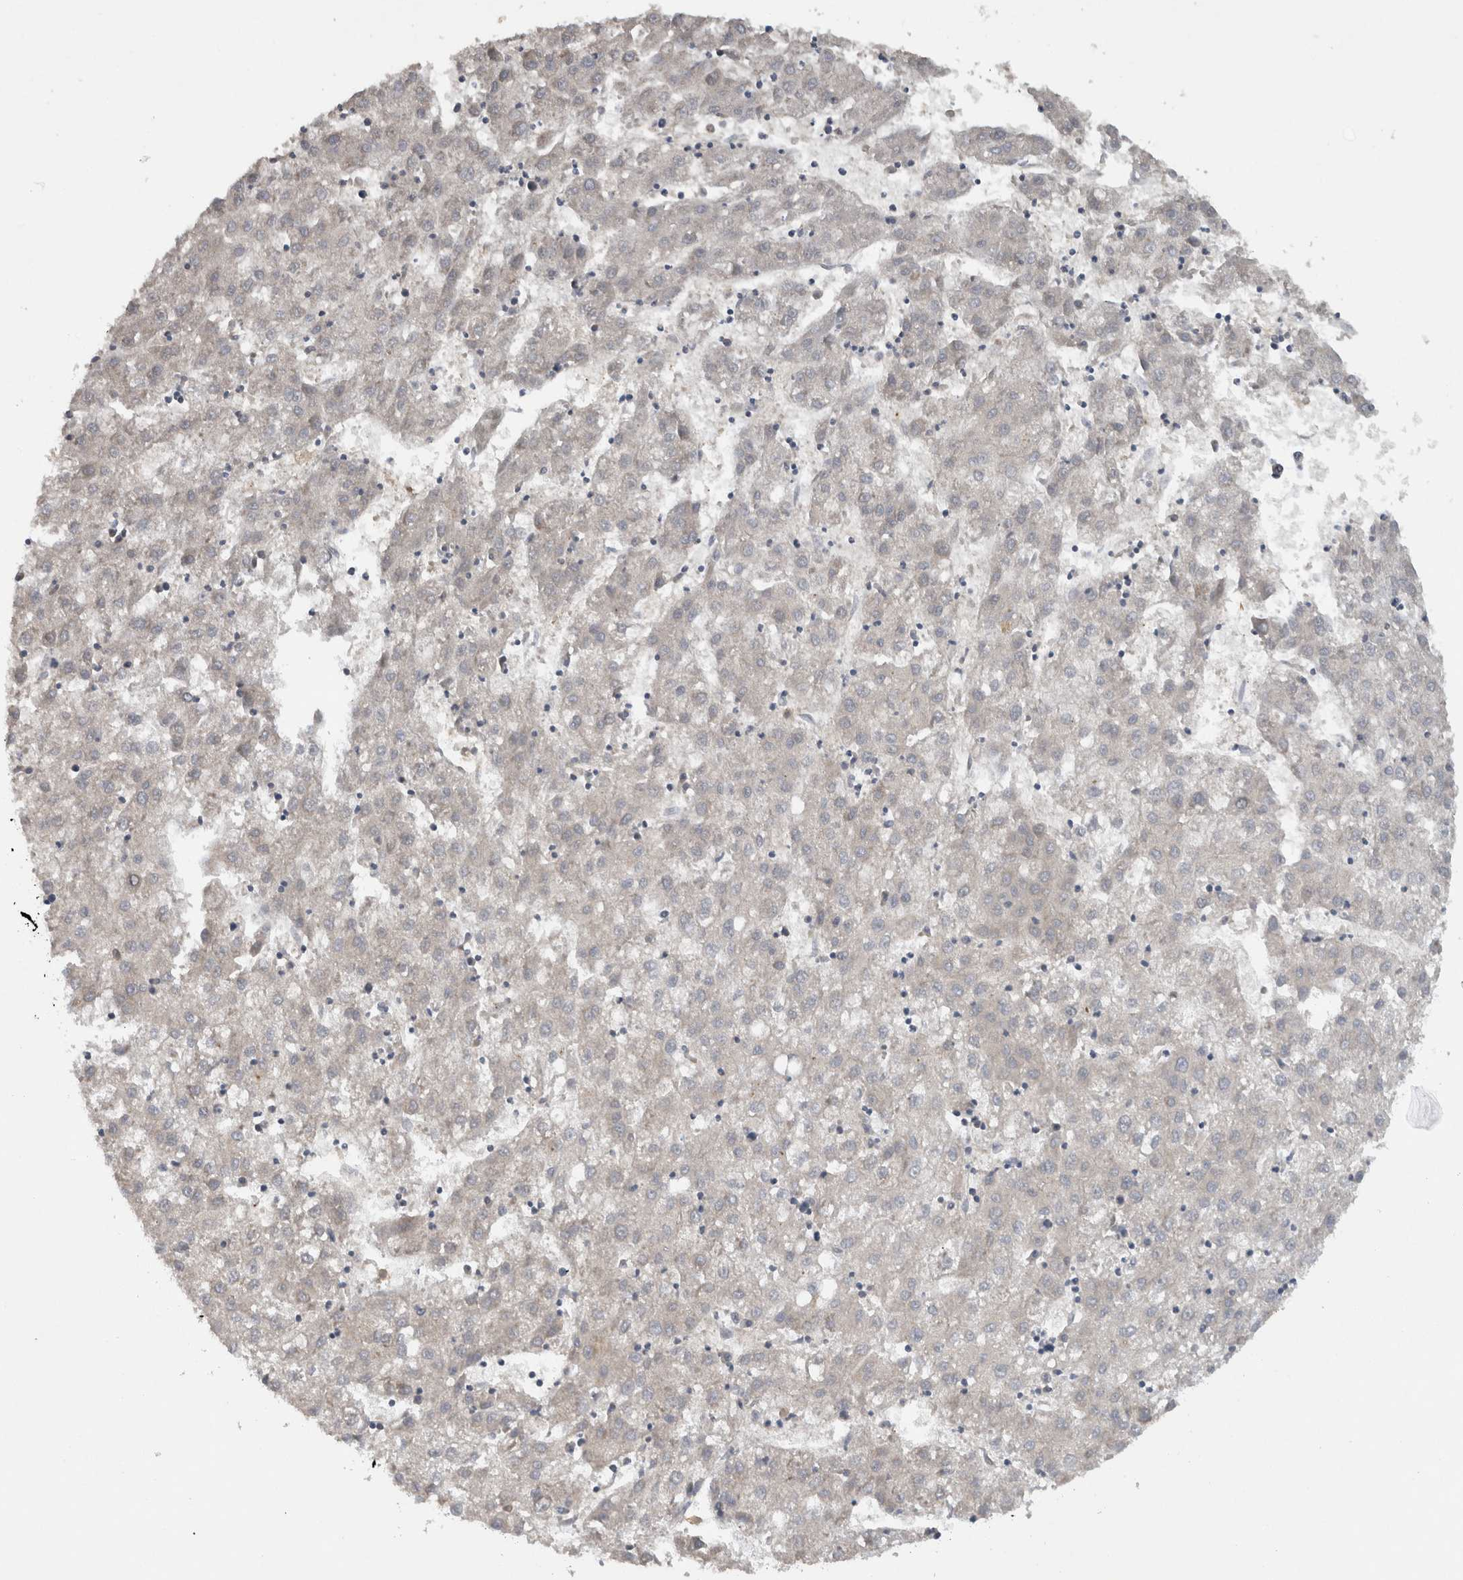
{"staining": {"intensity": "negative", "quantity": "none", "location": "none"}, "tissue": "liver cancer", "cell_type": "Tumor cells", "image_type": "cancer", "snomed": [{"axis": "morphology", "description": "Carcinoma, Hepatocellular, NOS"}, {"axis": "topography", "description": "Liver"}], "caption": "The photomicrograph demonstrates no significant positivity in tumor cells of liver cancer.", "gene": "HEXD", "patient": {"sex": "male", "age": 72}}